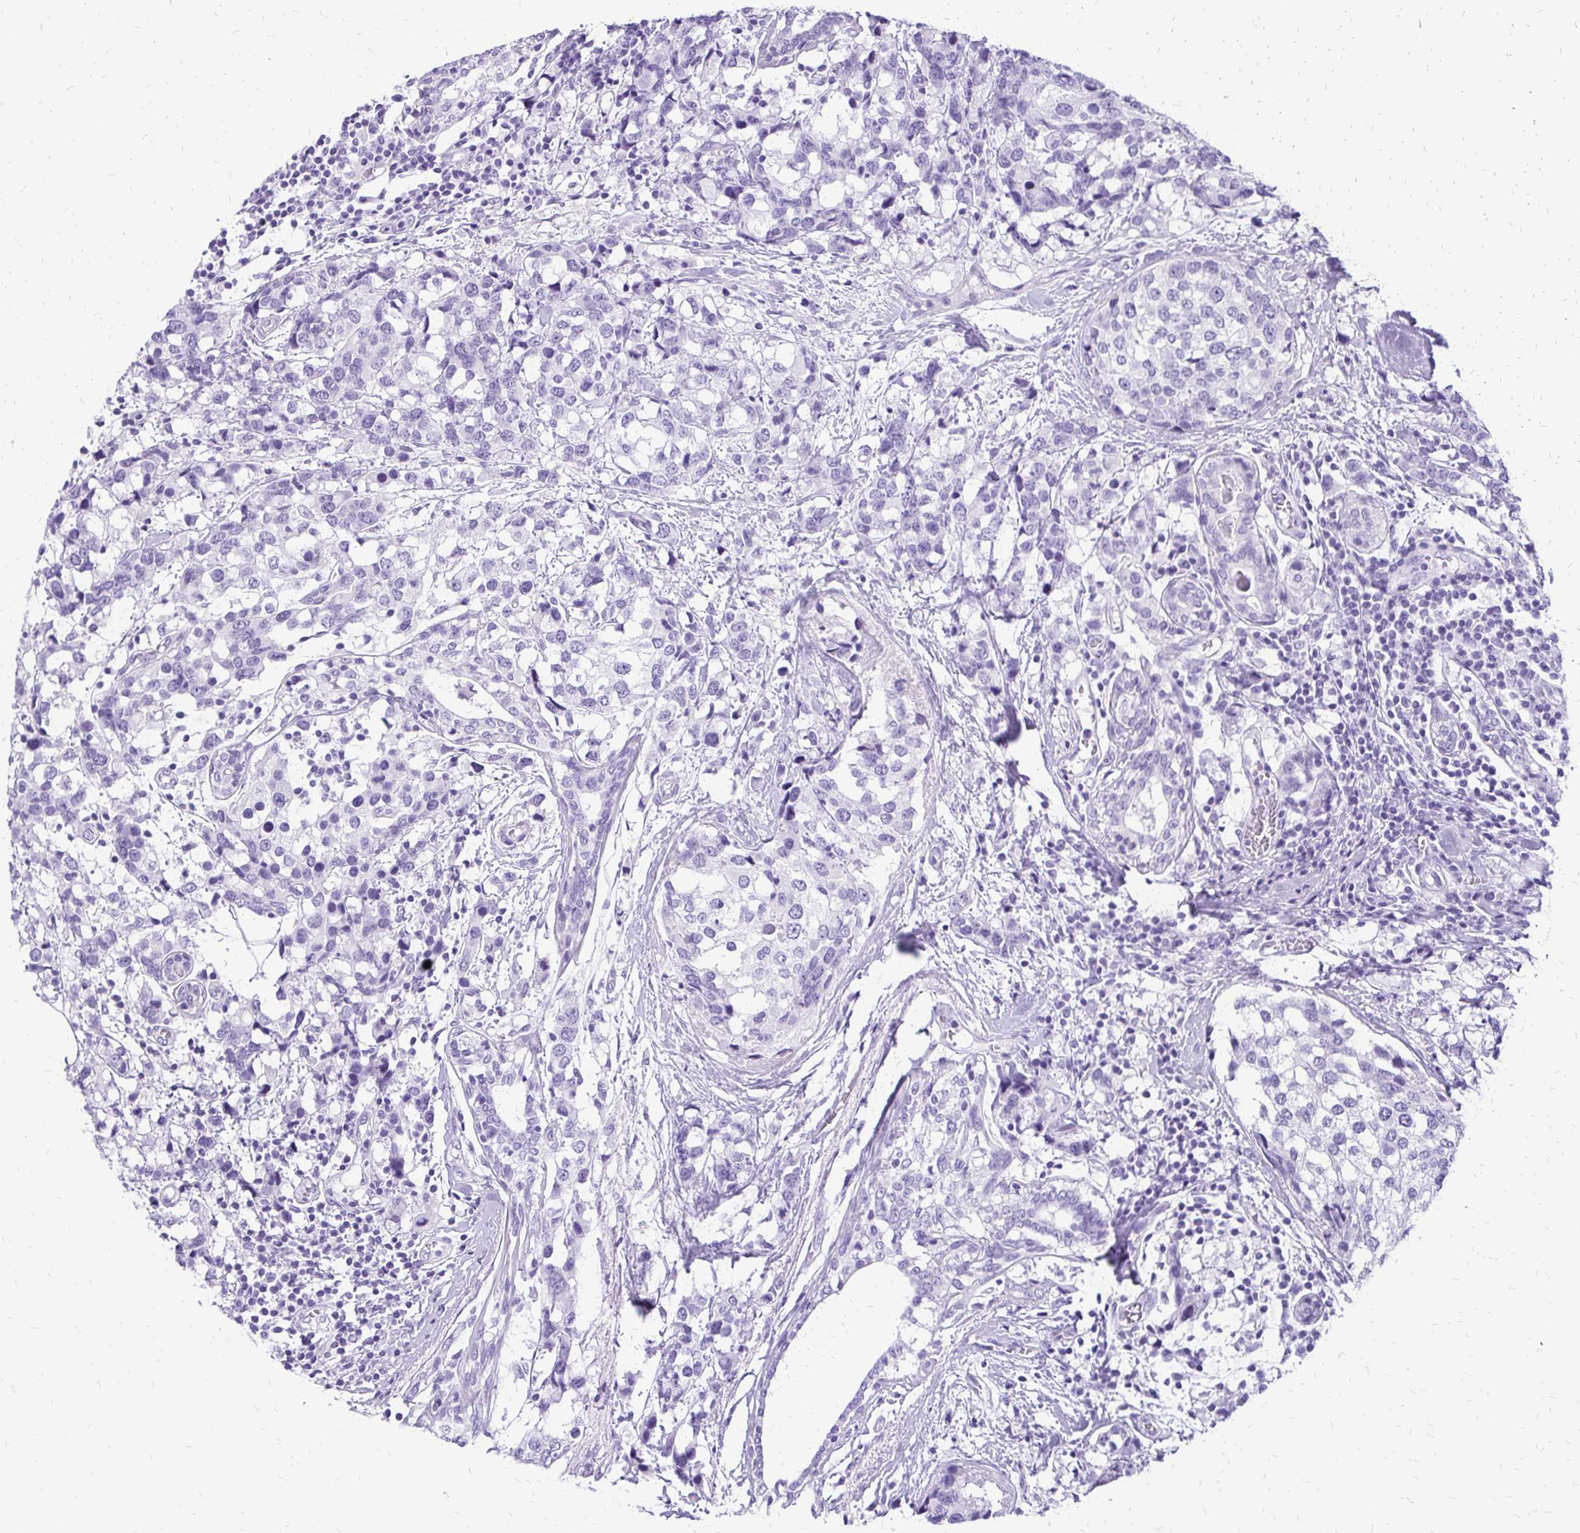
{"staining": {"intensity": "negative", "quantity": "none", "location": "none"}, "tissue": "breast cancer", "cell_type": "Tumor cells", "image_type": "cancer", "snomed": [{"axis": "morphology", "description": "Lobular carcinoma"}, {"axis": "topography", "description": "Breast"}], "caption": "IHC photomicrograph of neoplastic tissue: human lobular carcinoma (breast) stained with DAB (3,3'-diaminobenzidine) reveals no significant protein staining in tumor cells. The staining was performed using DAB (3,3'-diaminobenzidine) to visualize the protein expression in brown, while the nuclei were stained in blue with hematoxylin (Magnification: 20x).", "gene": "SLC32A1", "patient": {"sex": "female", "age": 59}}